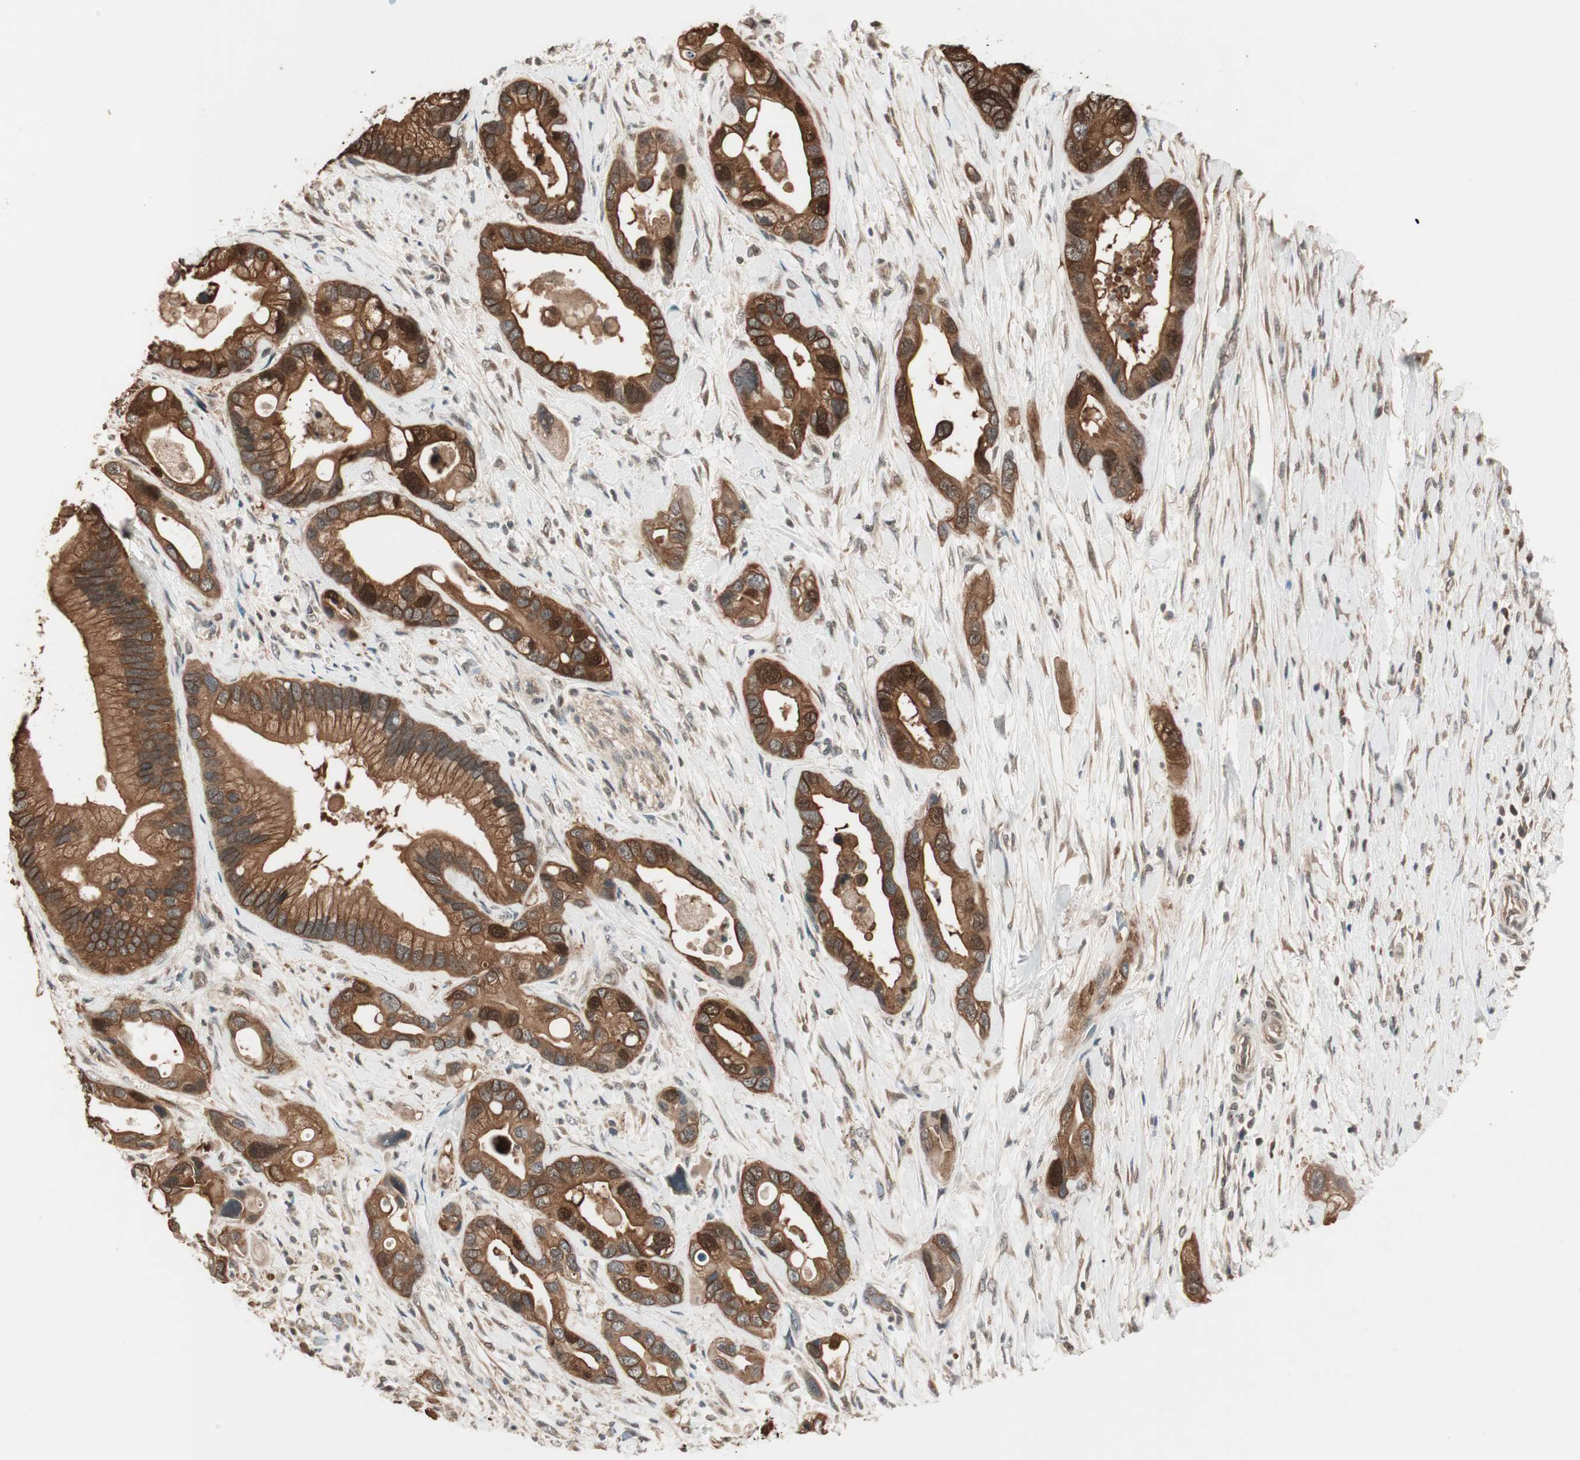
{"staining": {"intensity": "strong", "quantity": ">75%", "location": "cytoplasmic/membranous"}, "tissue": "pancreatic cancer", "cell_type": "Tumor cells", "image_type": "cancer", "snomed": [{"axis": "morphology", "description": "Adenocarcinoma, NOS"}, {"axis": "topography", "description": "Pancreas"}], "caption": "This is a micrograph of IHC staining of pancreatic cancer, which shows strong positivity in the cytoplasmic/membranous of tumor cells.", "gene": "FBXO5", "patient": {"sex": "female", "age": 77}}